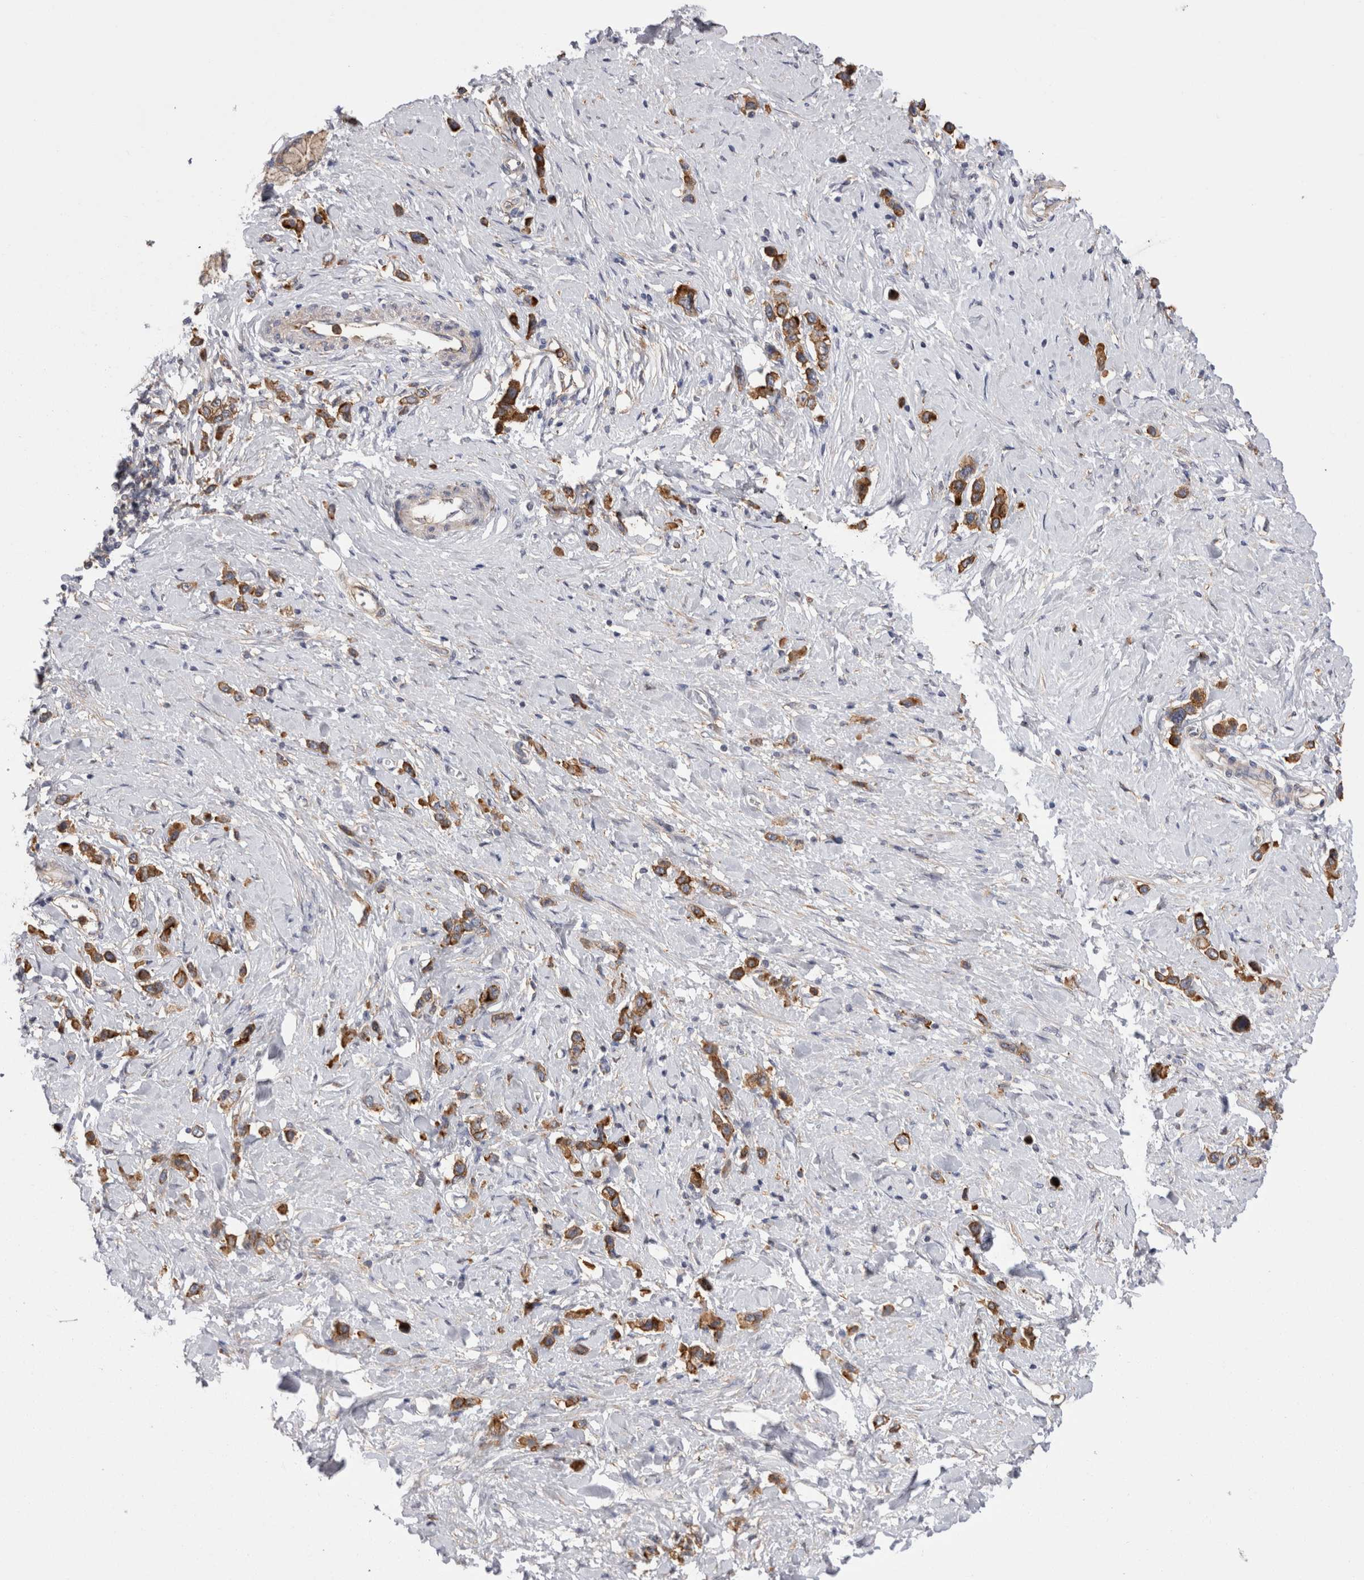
{"staining": {"intensity": "strong", "quantity": ">75%", "location": "cytoplasmic/membranous"}, "tissue": "stomach cancer", "cell_type": "Tumor cells", "image_type": "cancer", "snomed": [{"axis": "morphology", "description": "Adenocarcinoma, NOS"}, {"axis": "topography", "description": "Stomach"}], "caption": "This is an image of IHC staining of stomach cancer (adenocarcinoma), which shows strong positivity in the cytoplasmic/membranous of tumor cells.", "gene": "RAB11FIP1", "patient": {"sex": "female", "age": 65}}